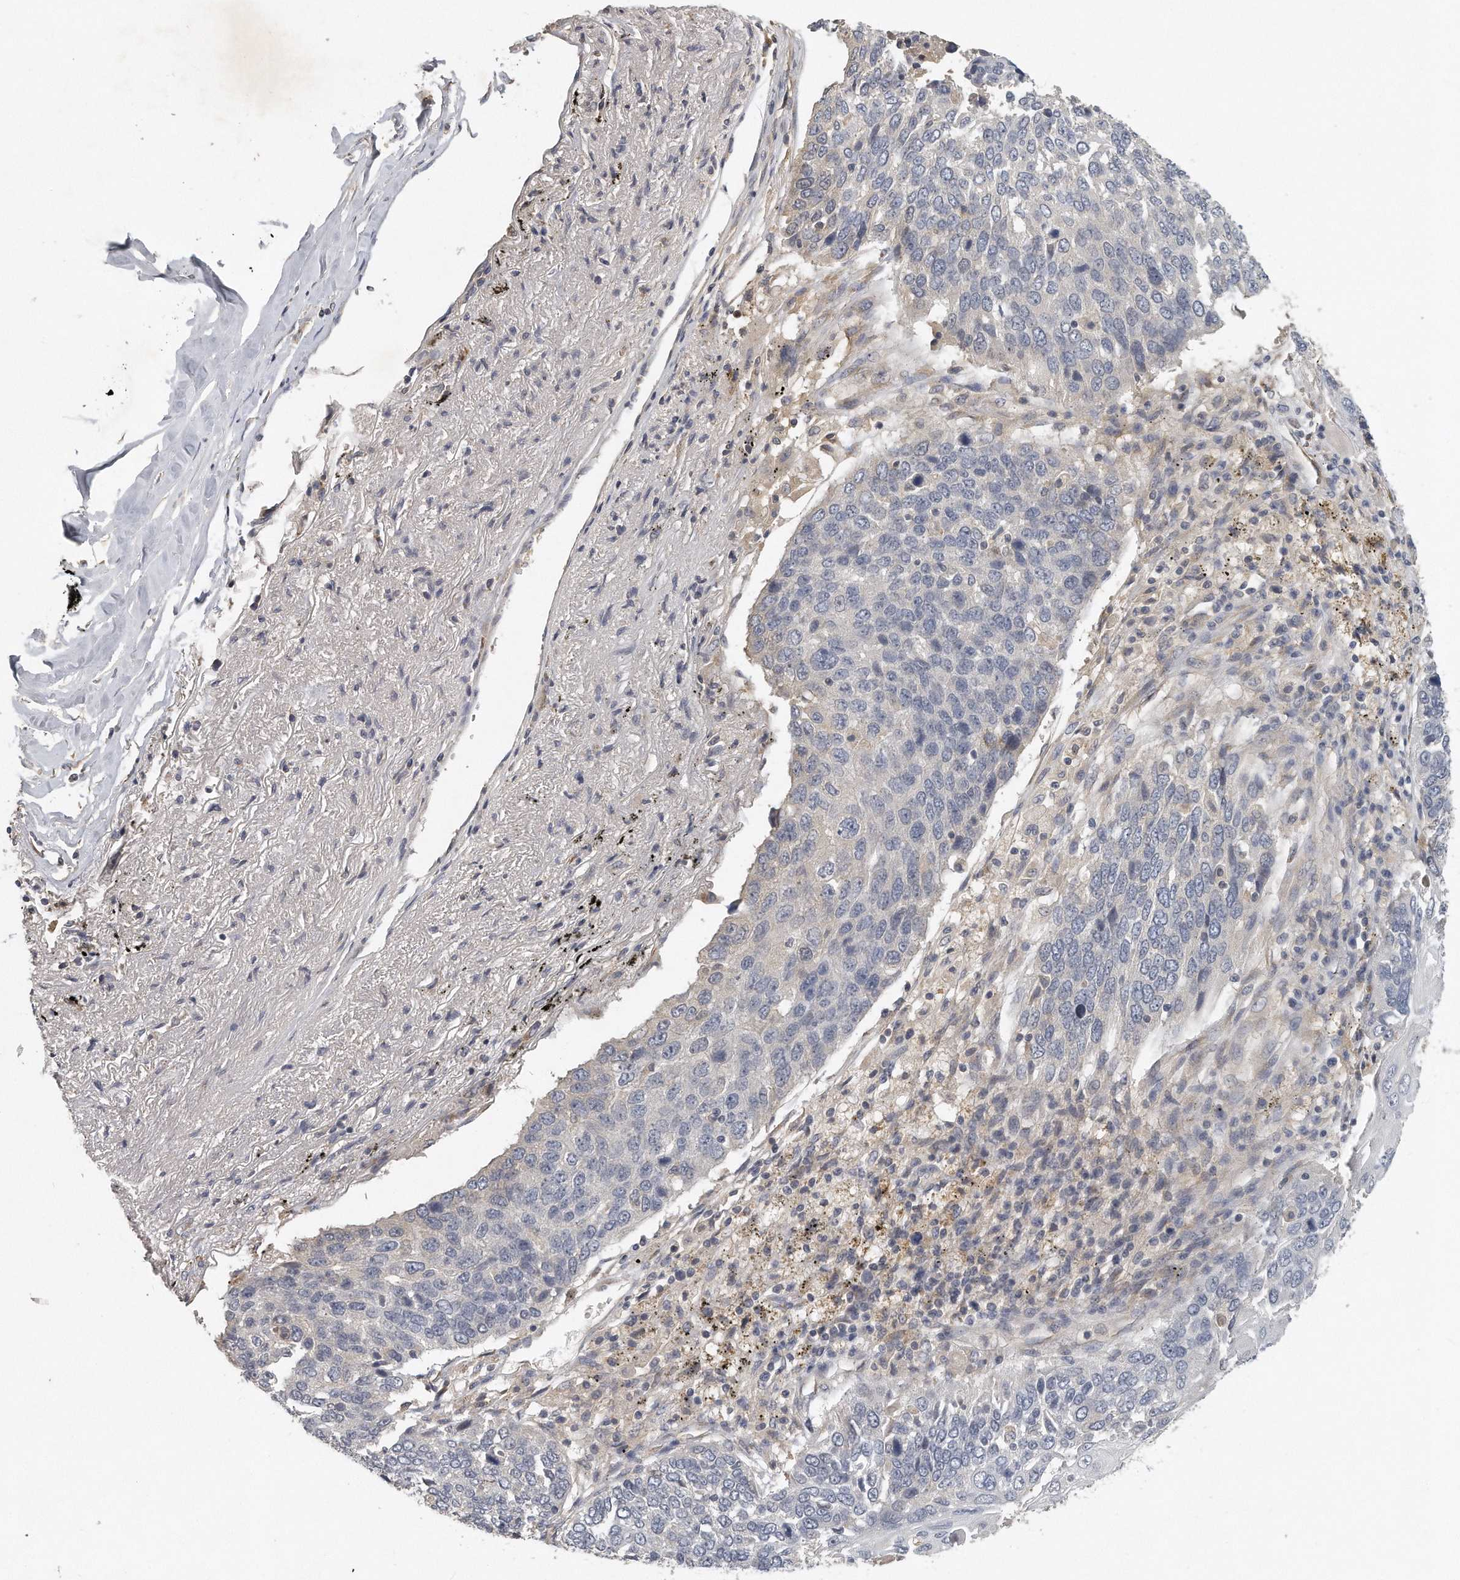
{"staining": {"intensity": "negative", "quantity": "none", "location": "none"}, "tissue": "lung cancer", "cell_type": "Tumor cells", "image_type": "cancer", "snomed": [{"axis": "morphology", "description": "Squamous cell carcinoma, NOS"}, {"axis": "topography", "description": "Lung"}], "caption": "Lung cancer was stained to show a protein in brown. There is no significant positivity in tumor cells.", "gene": "TRAPPC14", "patient": {"sex": "male", "age": 66}}